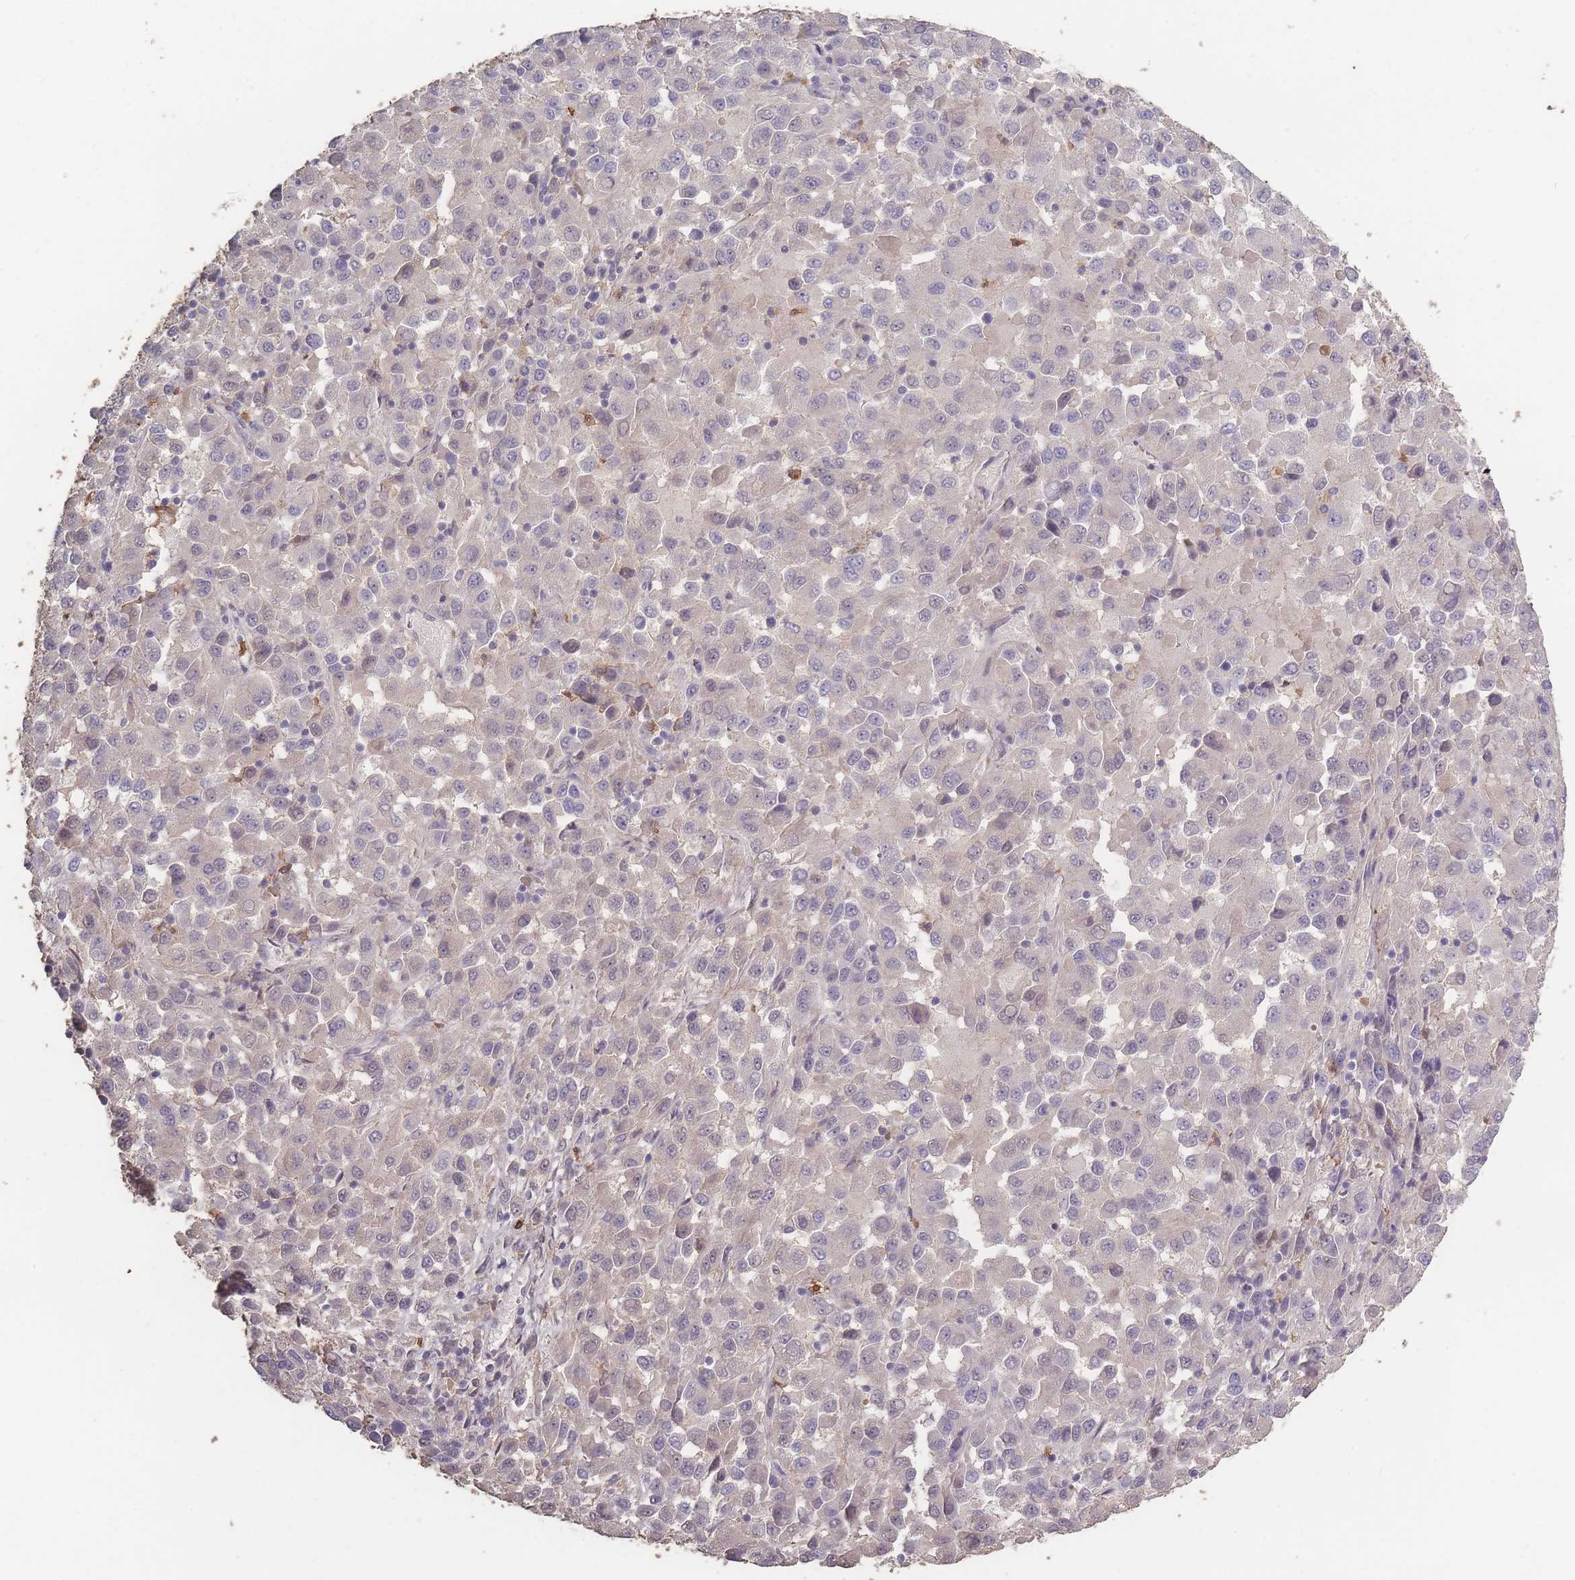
{"staining": {"intensity": "negative", "quantity": "none", "location": "none"}, "tissue": "melanoma", "cell_type": "Tumor cells", "image_type": "cancer", "snomed": [{"axis": "morphology", "description": "Malignant melanoma, Metastatic site"}, {"axis": "topography", "description": "Lung"}], "caption": "DAB (3,3'-diaminobenzidine) immunohistochemical staining of human malignant melanoma (metastatic site) displays no significant expression in tumor cells.", "gene": "BST1", "patient": {"sex": "male", "age": 64}}